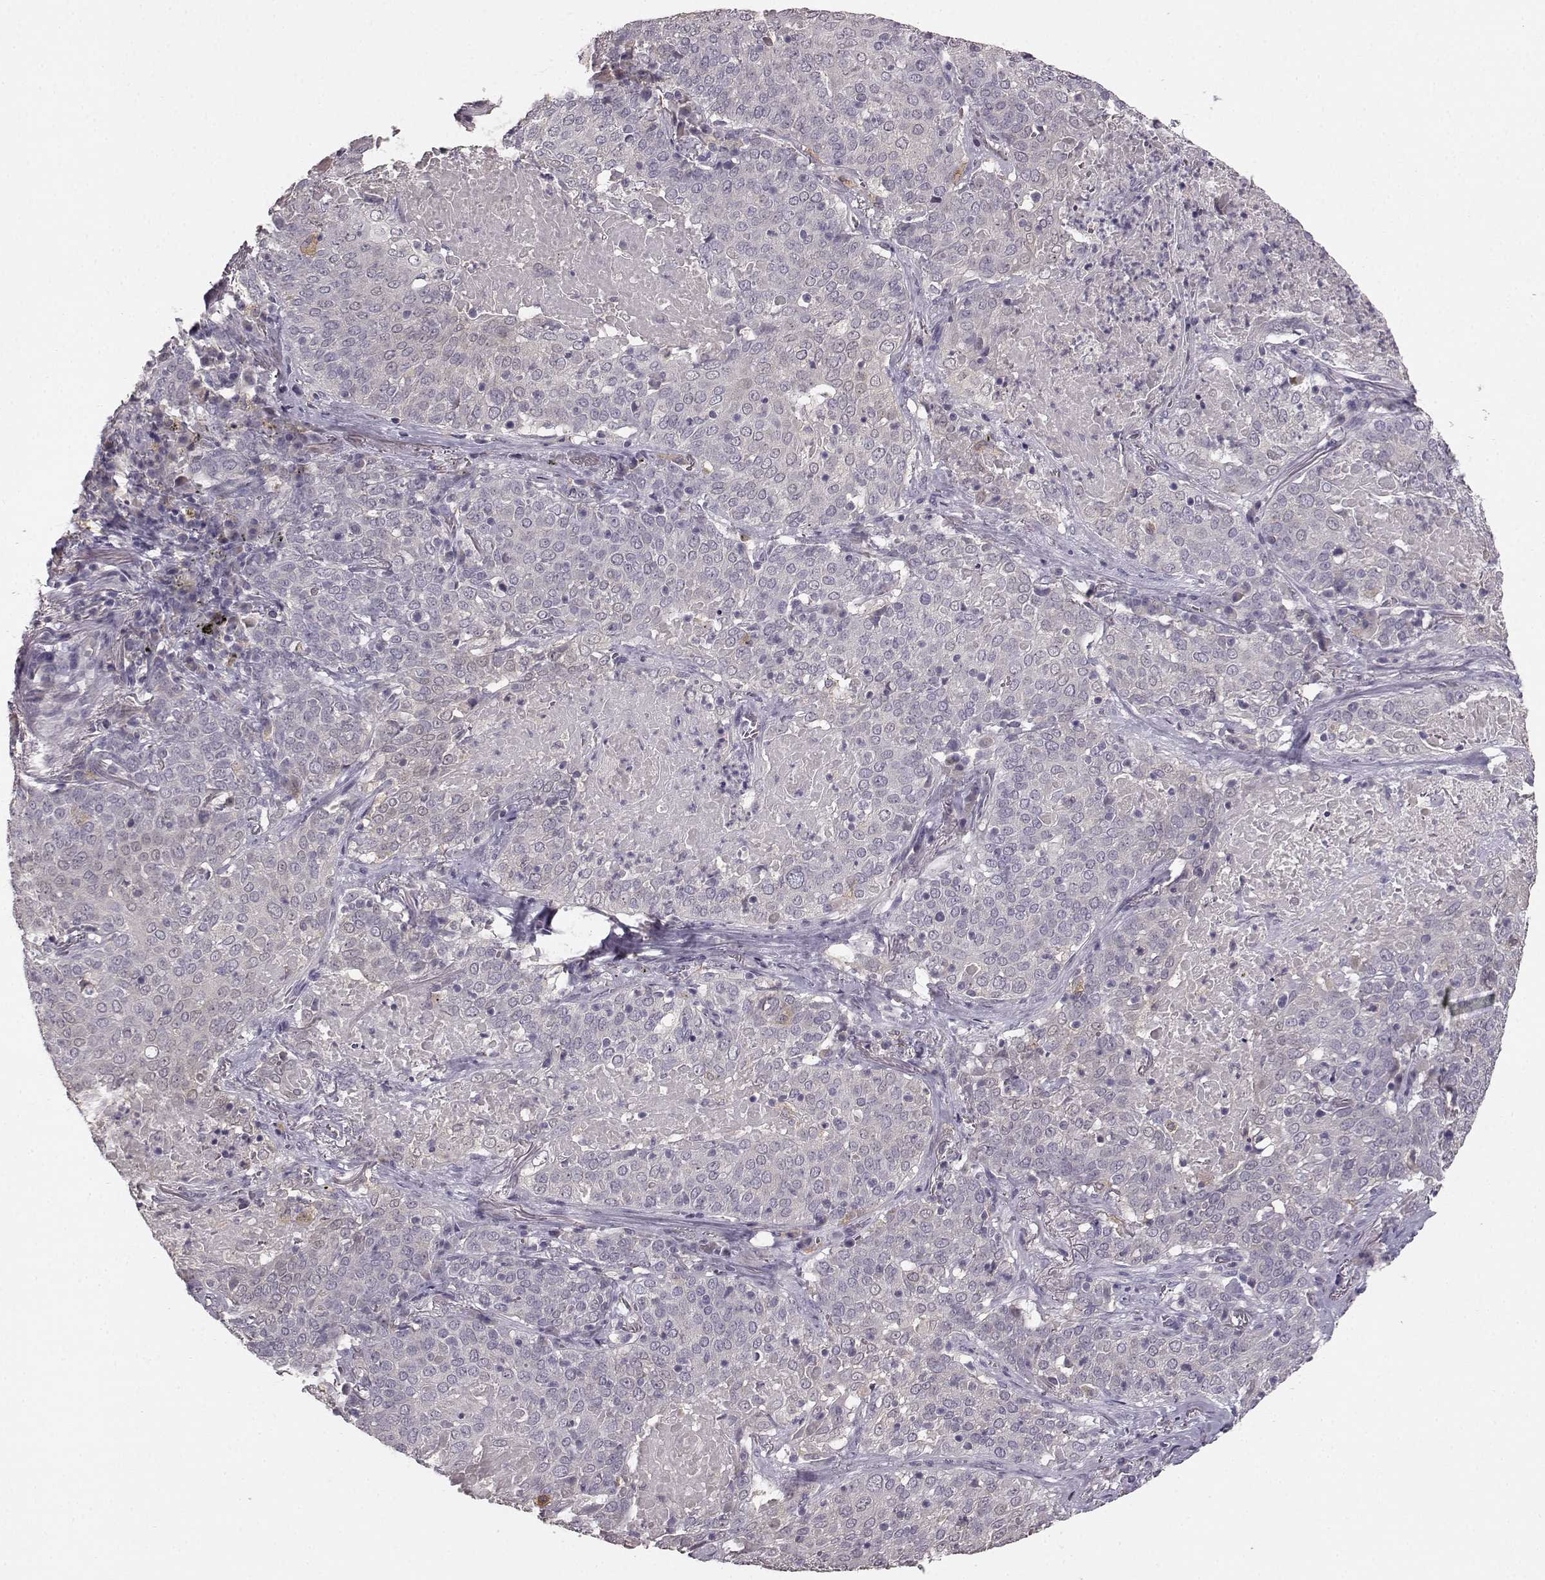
{"staining": {"intensity": "negative", "quantity": "none", "location": "none"}, "tissue": "lung cancer", "cell_type": "Tumor cells", "image_type": "cancer", "snomed": [{"axis": "morphology", "description": "Squamous cell carcinoma, NOS"}, {"axis": "topography", "description": "Lung"}], "caption": "Image shows no significant protein positivity in tumor cells of lung cancer.", "gene": "GHR", "patient": {"sex": "male", "age": 82}}